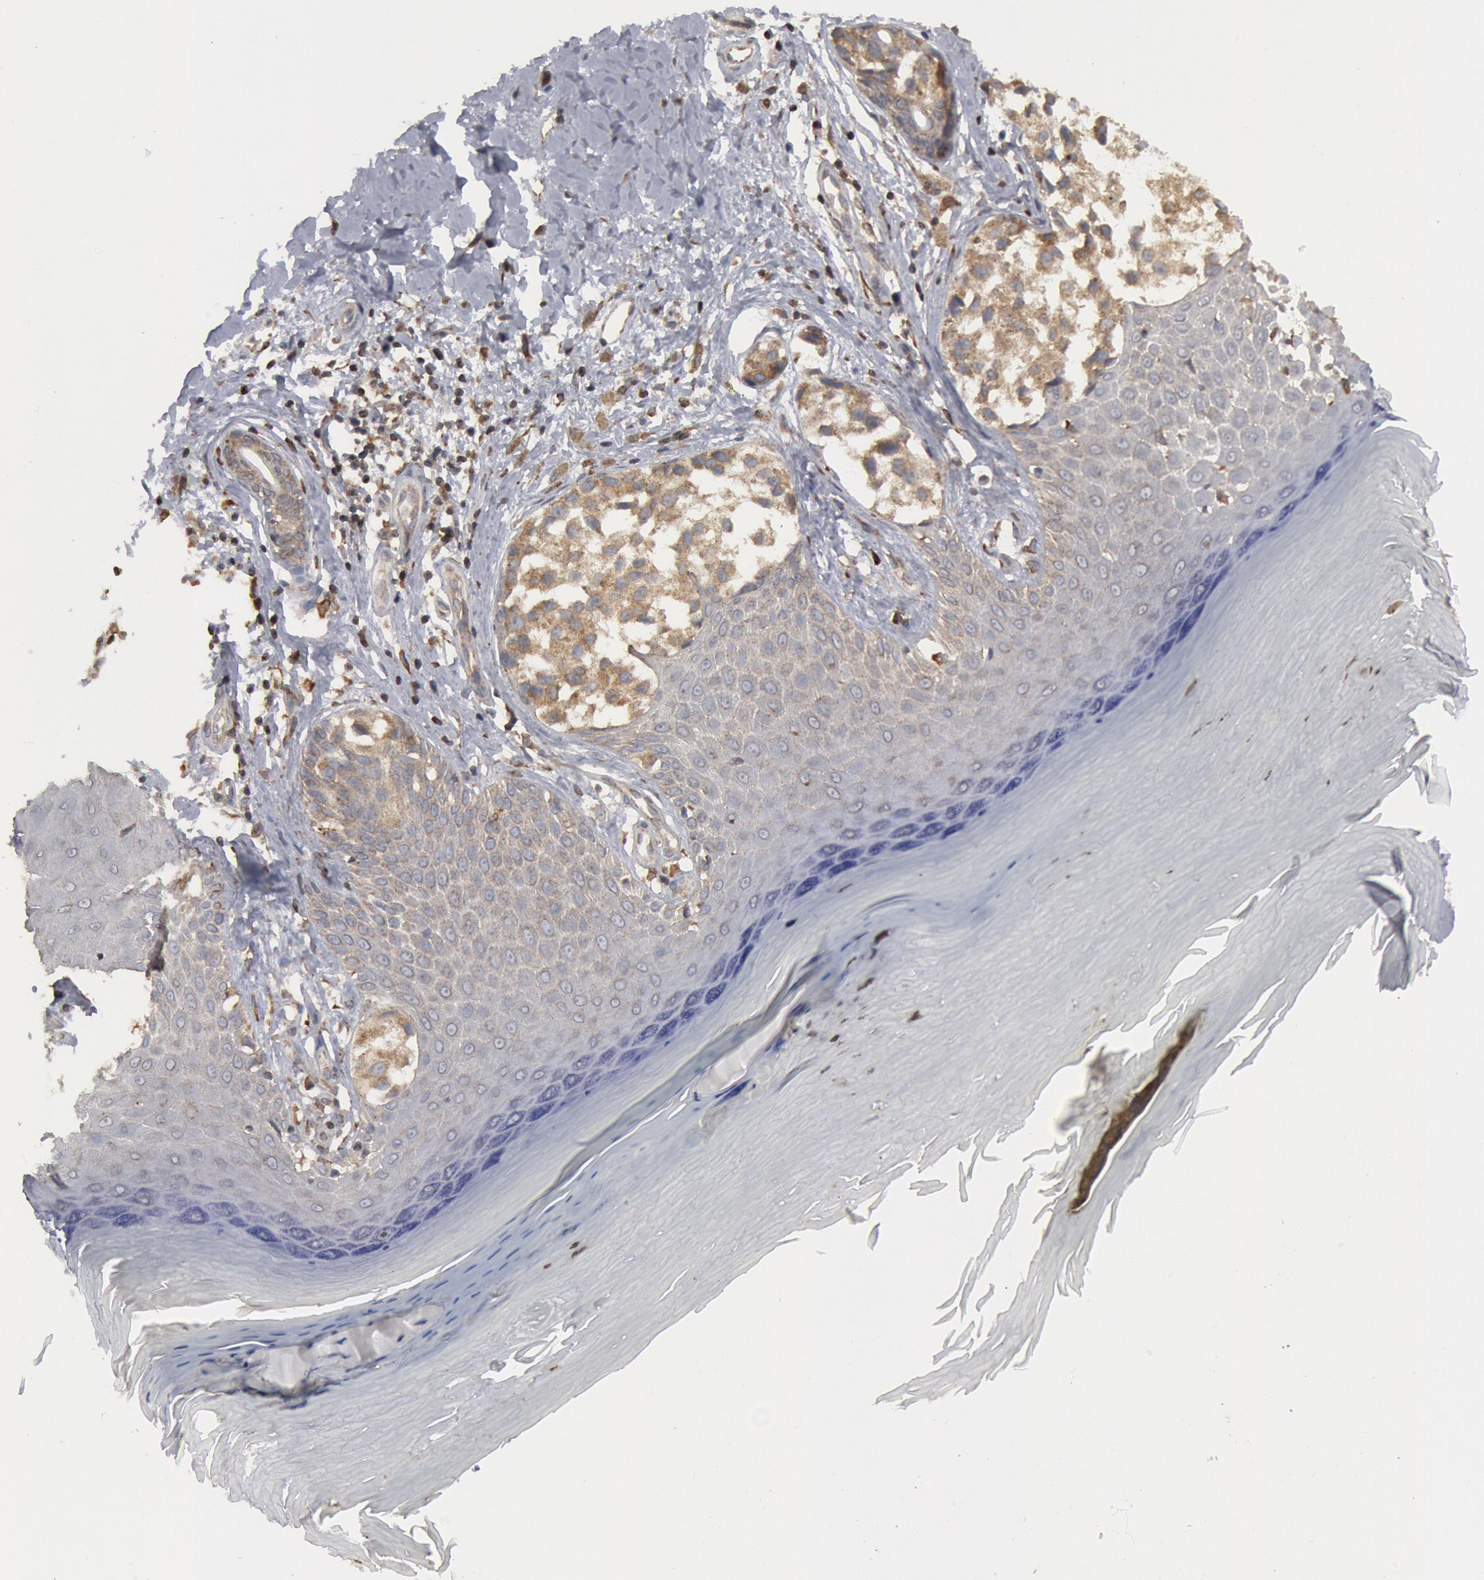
{"staining": {"intensity": "weak", "quantity": ">75%", "location": "cytoplasmic/membranous"}, "tissue": "melanoma", "cell_type": "Tumor cells", "image_type": "cancer", "snomed": [{"axis": "morphology", "description": "Malignant melanoma, NOS"}, {"axis": "topography", "description": "Skin"}], "caption": "Immunohistochemistry of human melanoma reveals low levels of weak cytoplasmic/membranous positivity in approximately >75% of tumor cells.", "gene": "OSBPL8", "patient": {"sex": "male", "age": 79}}